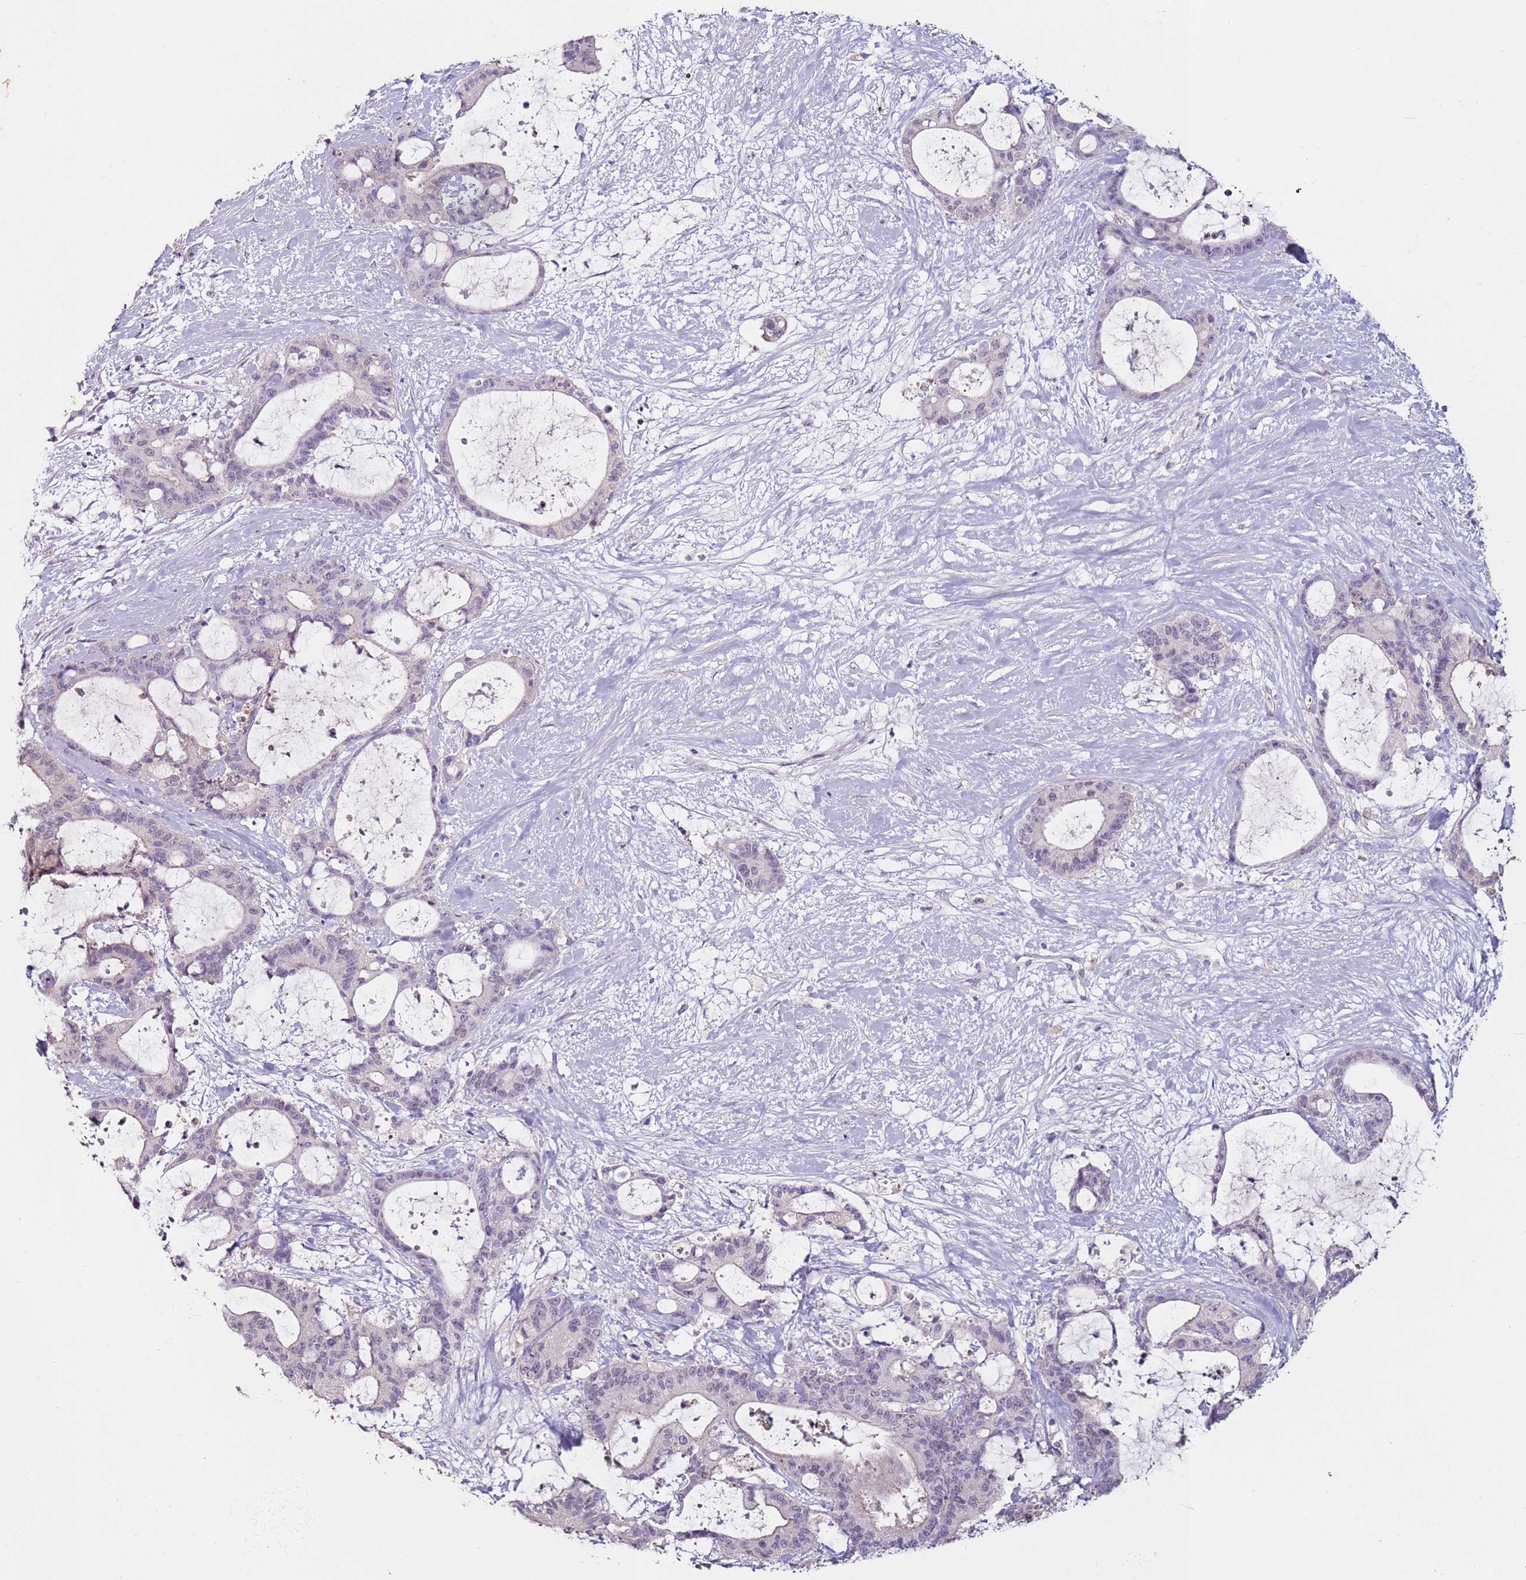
{"staining": {"intensity": "negative", "quantity": "none", "location": "none"}, "tissue": "liver cancer", "cell_type": "Tumor cells", "image_type": "cancer", "snomed": [{"axis": "morphology", "description": "Normal tissue, NOS"}, {"axis": "morphology", "description": "Cholangiocarcinoma"}, {"axis": "topography", "description": "Liver"}, {"axis": "topography", "description": "Peripheral nerve tissue"}], "caption": "Immunohistochemistry photomicrograph of neoplastic tissue: human liver cancer (cholangiocarcinoma) stained with DAB demonstrates no significant protein staining in tumor cells. Brightfield microscopy of IHC stained with DAB (3,3'-diaminobenzidine) (brown) and hematoxylin (blue), captured at high magnification.", "gene": "MDH1", "patient": {"sex": "female", "age": 73}}